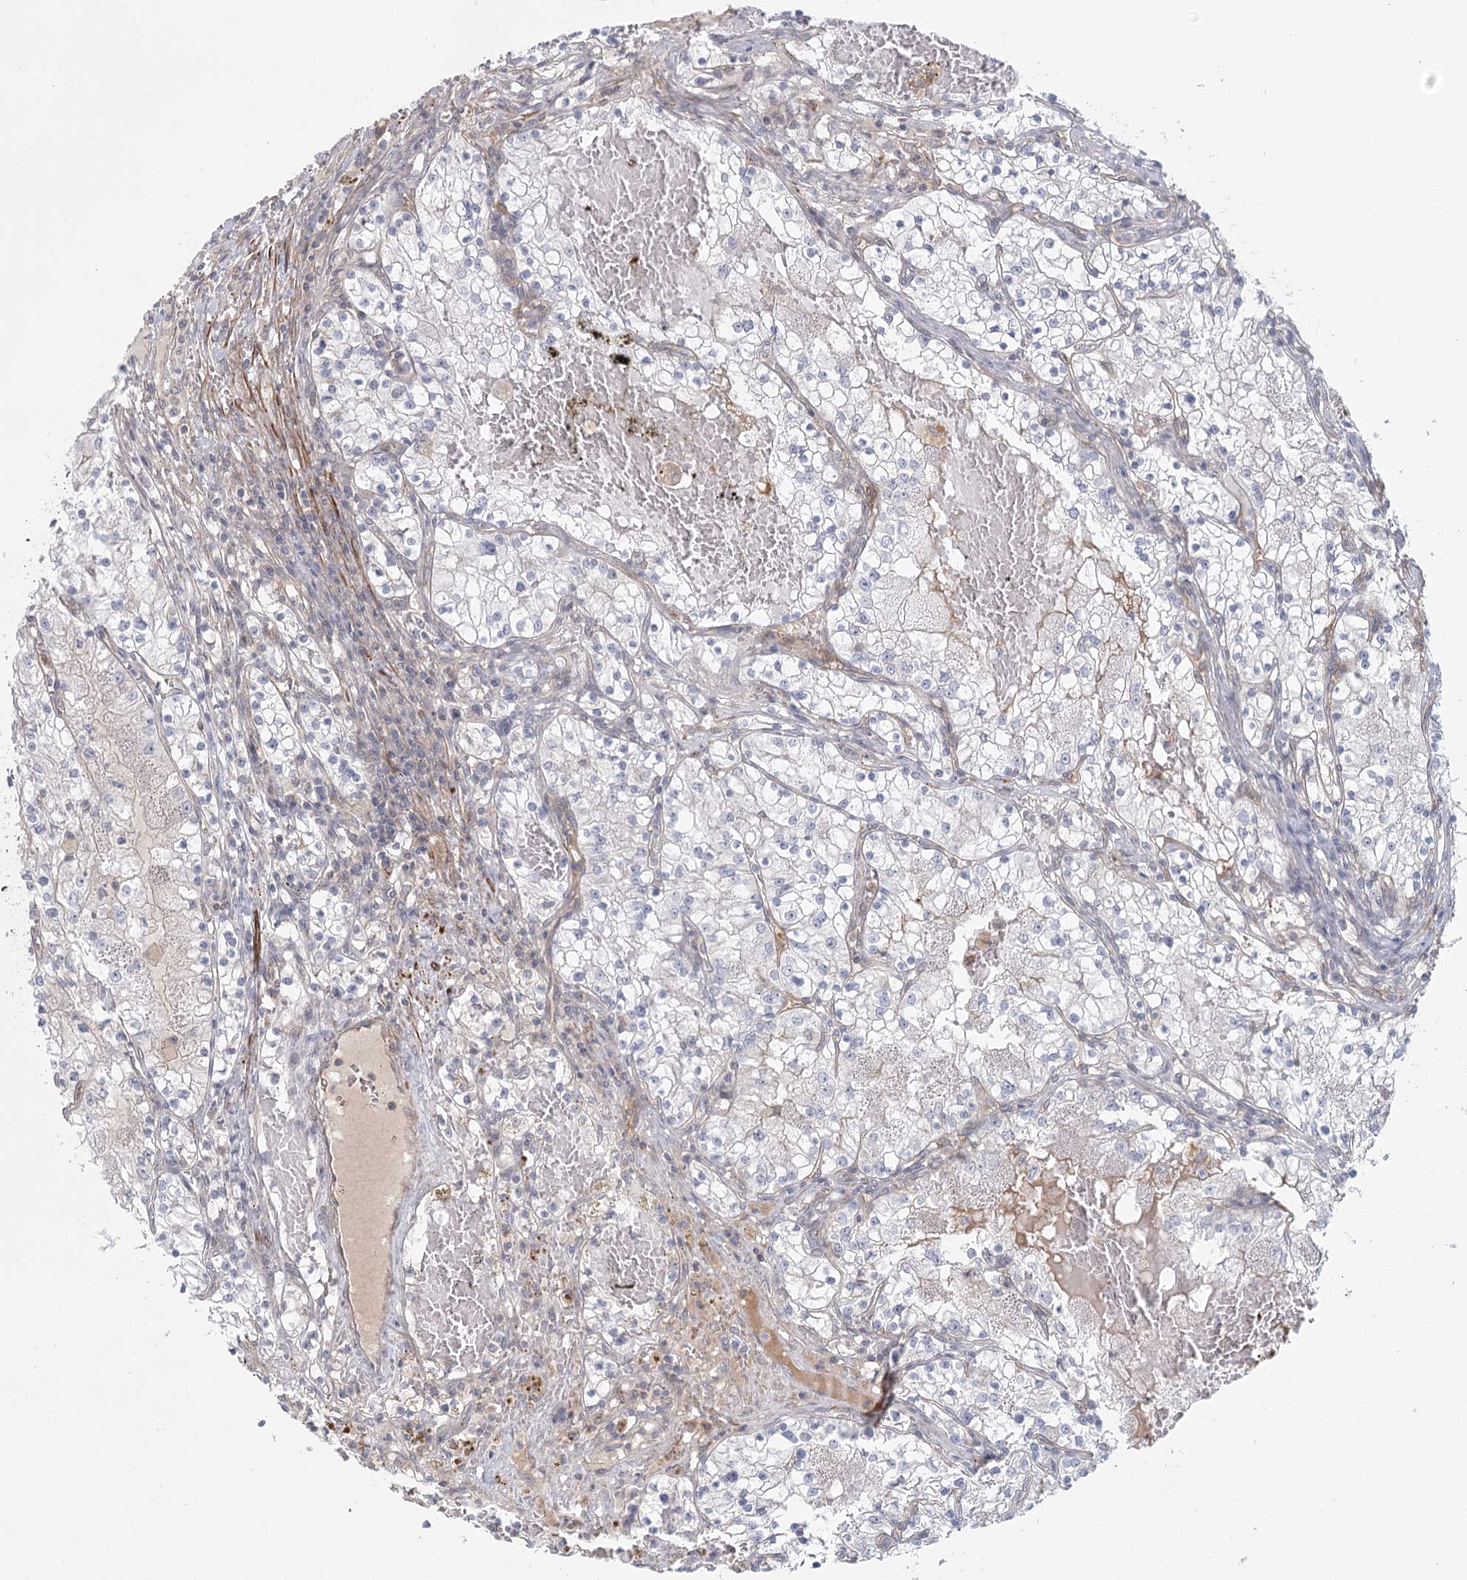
{"staining": {"intensity": "negative", "quantity": "none", "location": "none"}, "tissue": "renal cancer", "cell_type": "Tumor cells", "image_type": "cancer", "snomed": [{"axis": "morphology", "description": "Normal tissue, NOS"}, {"axis": "morphology", "description": "Adenocarcinoma, NOS"}, {"axis": "topography", "description": "Kidney"}], "caption": "The image shows no significant positivity in tumor cells of renal cancer.", "gene": "USP11", "patient": {"sex": "male", "age": 68}}